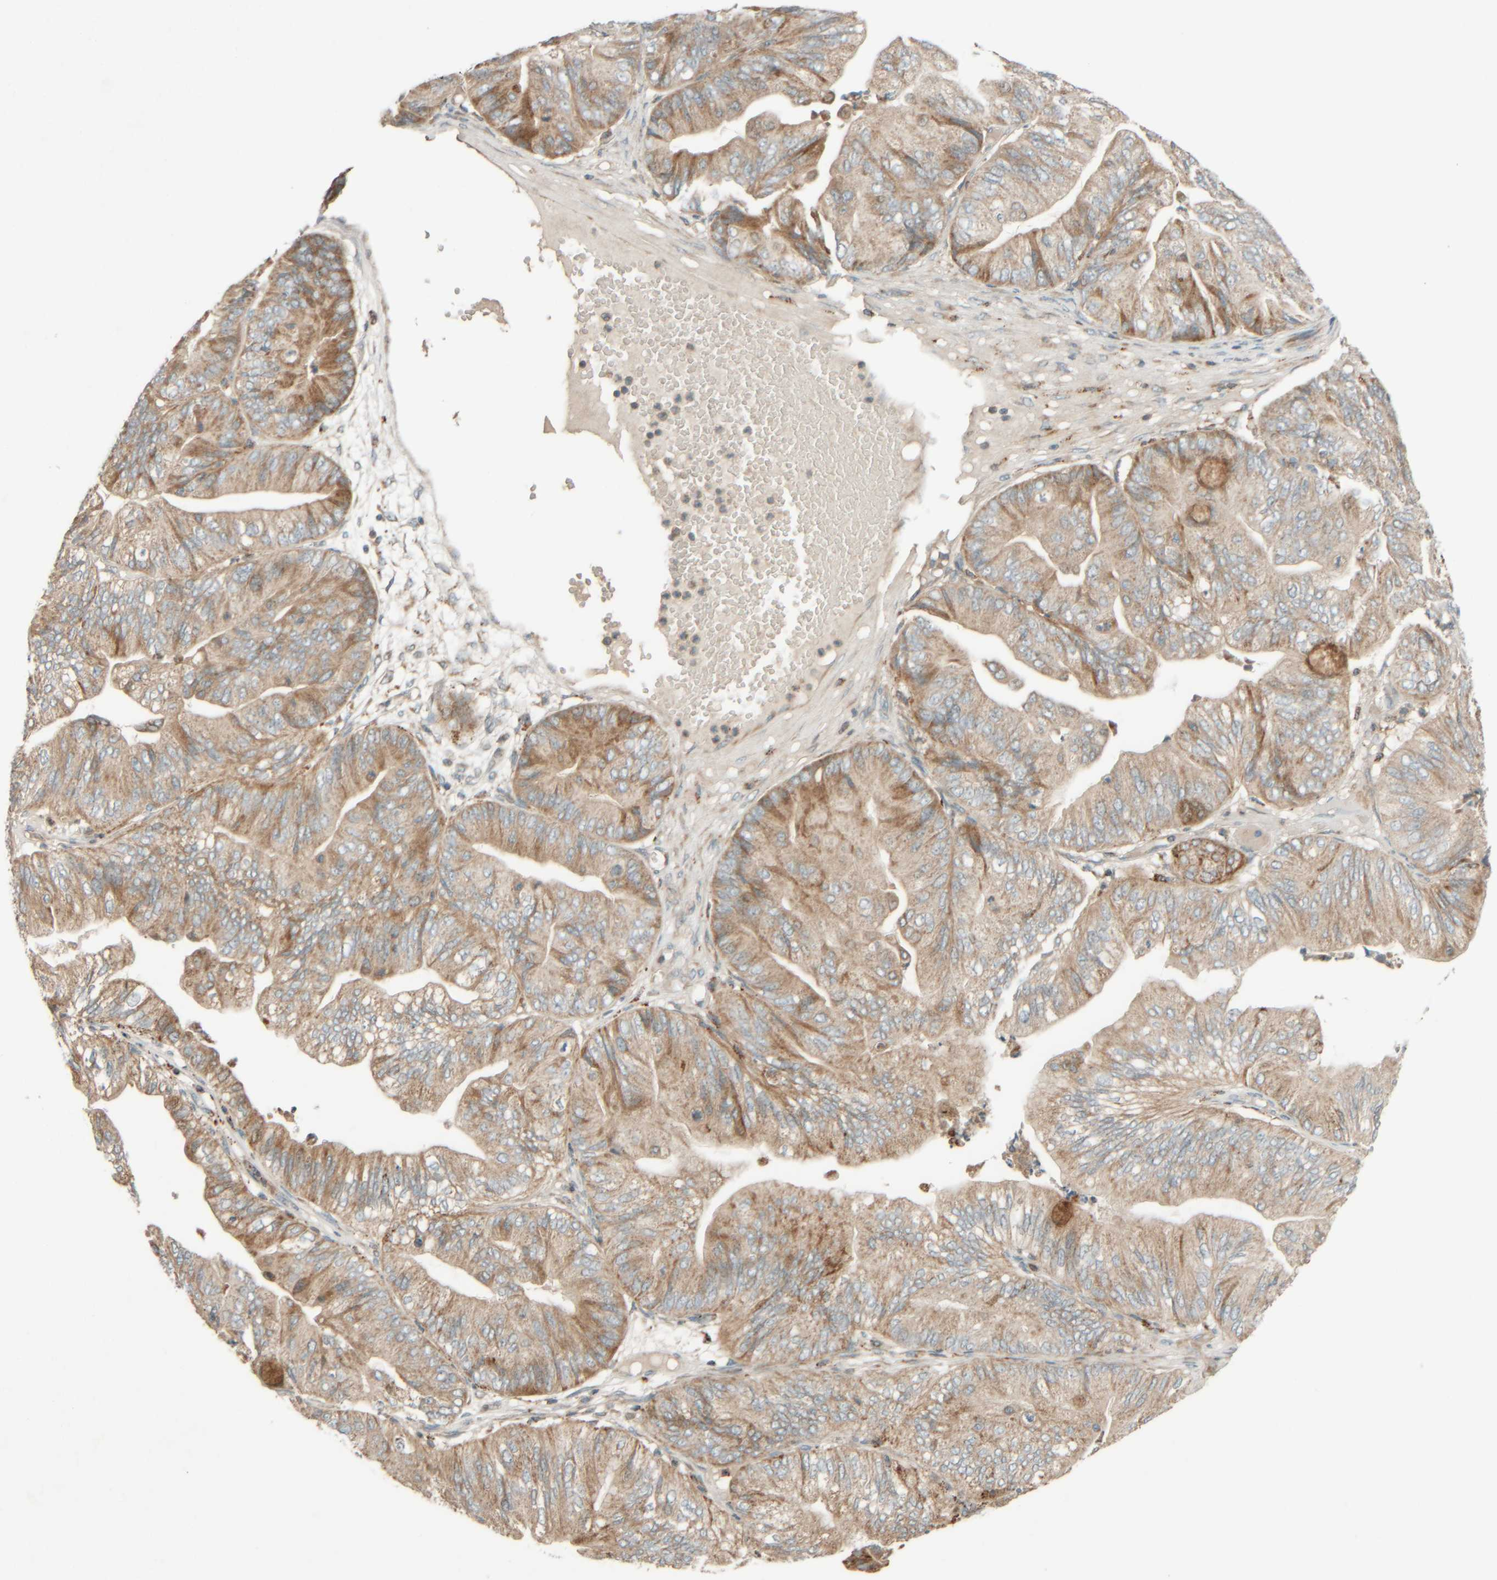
{"staining": {"intensity": "moderate", "quantity": ">75%", "location": "cytoplasmic/membranous"}, "tissue": "ovarian cancer", "cell_type": "Tumor cells", "image_type": "cancer", "snomed": [{"axis": "morphology", "description": "Cystadenocarcinoma, mucinous, NOS"}, {"axis": "topography", "description": "Ovary"}], "caption": "A photomicrograph showing moderate cytoplasmic/membranous staining in about >75% of tumor cells in ovarian cancer (mucinous cystadenocarcinoma), as visualized by brown immunohistochemical staining.", "gene": "SPAG5", "patient": {"sex": "female", "age": 61}}